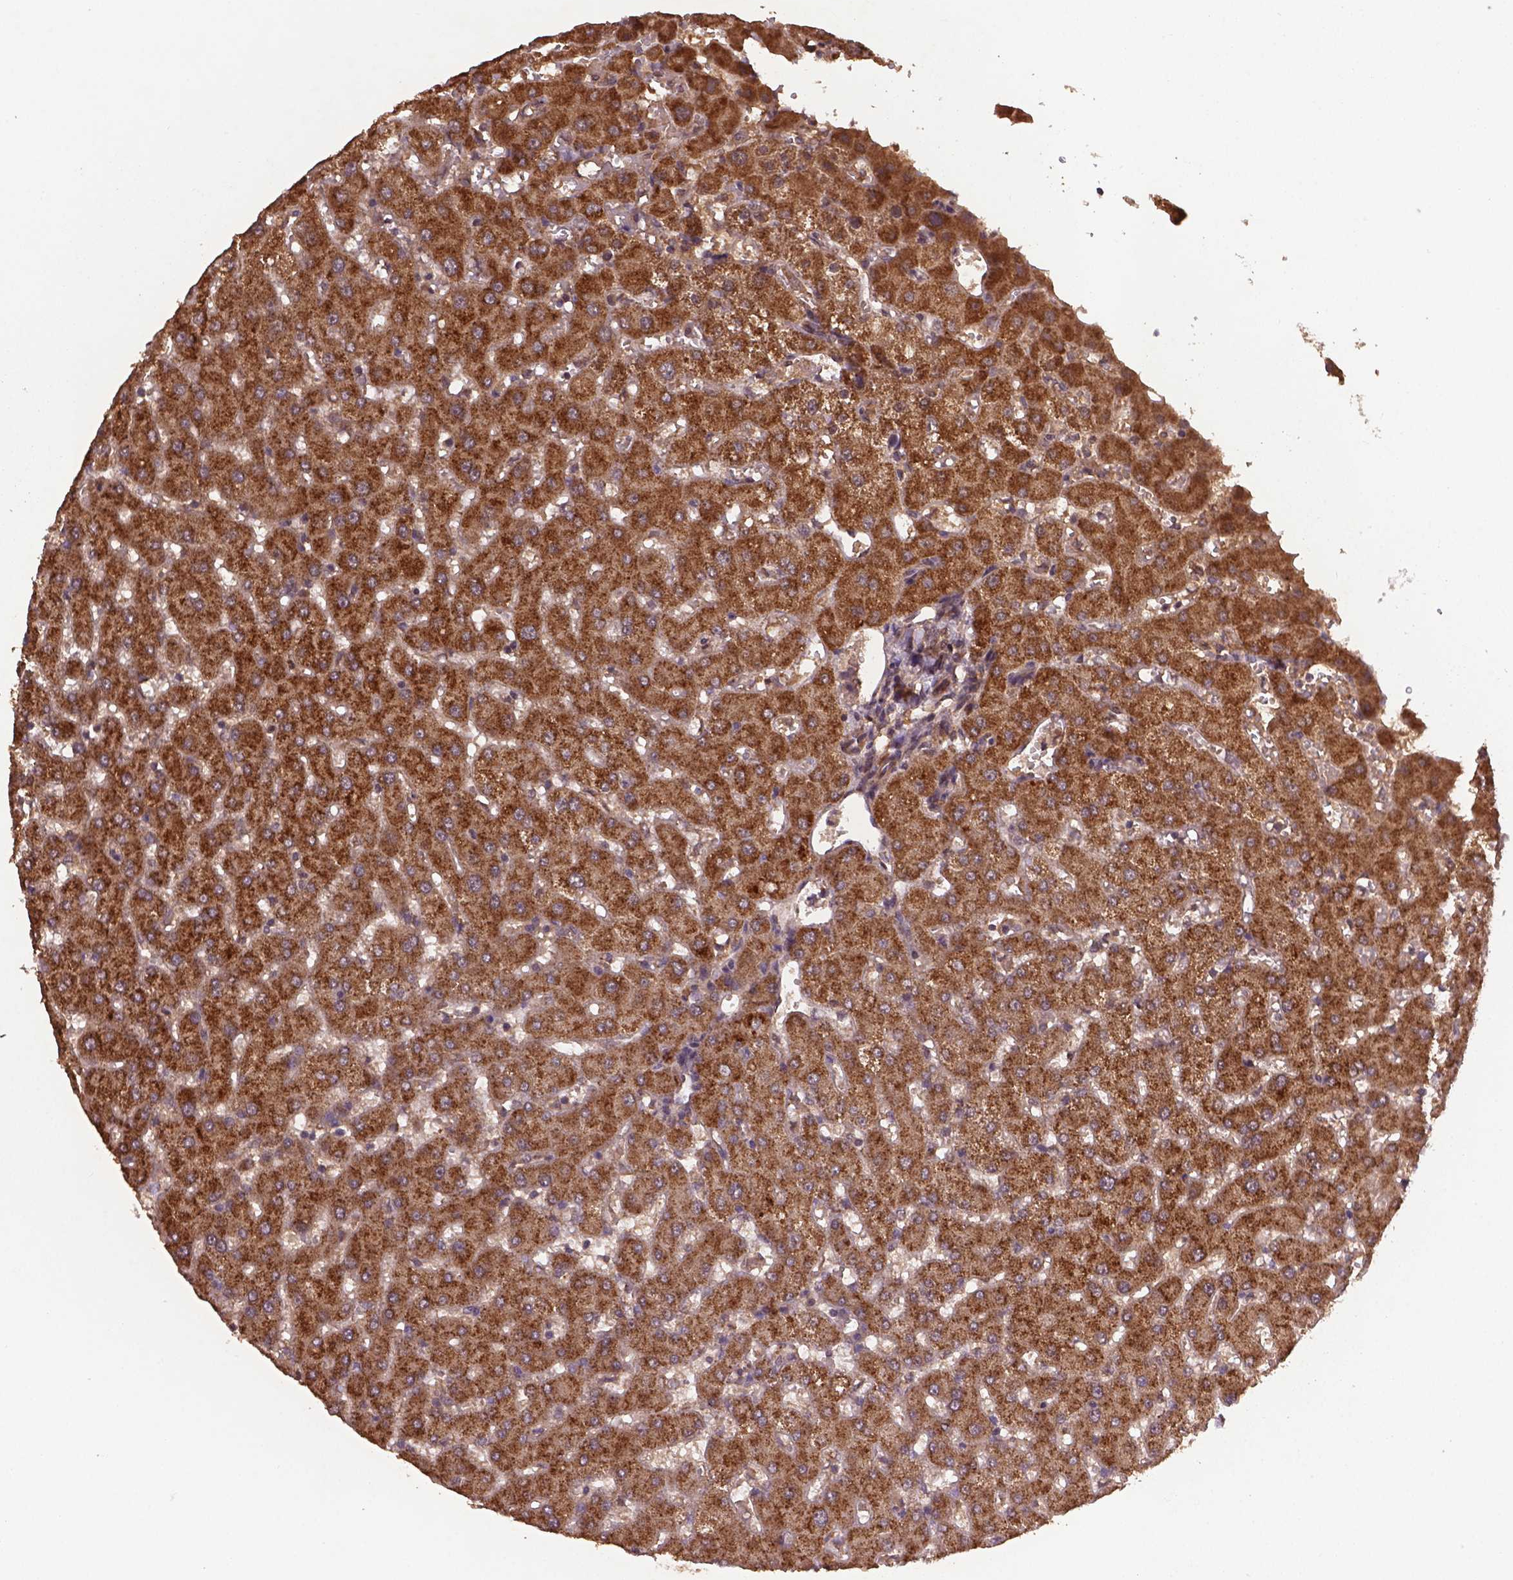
{"staining": {"intensity": "weak", "quantity": ">75%", "location": "cytoplasmic/membranous"}, "tissue": "liver", "cell_type": "Cholangiocytes", "image_type": "normal", "snomed": [{"axis": "morphology", "description": "Normal tissue, NOS"}, {"axis": "topography", "description": "Liver"}], "caption": "IHC of benign liver exhibits low levels of weak cytoplasmic/membranous expression in about >75% of cholangiocytes. (Brightfield microscopy of DAB IHC at high magnification).", "gene": "NIPAL2", "patient": {"sex": "female", "age": 63}}